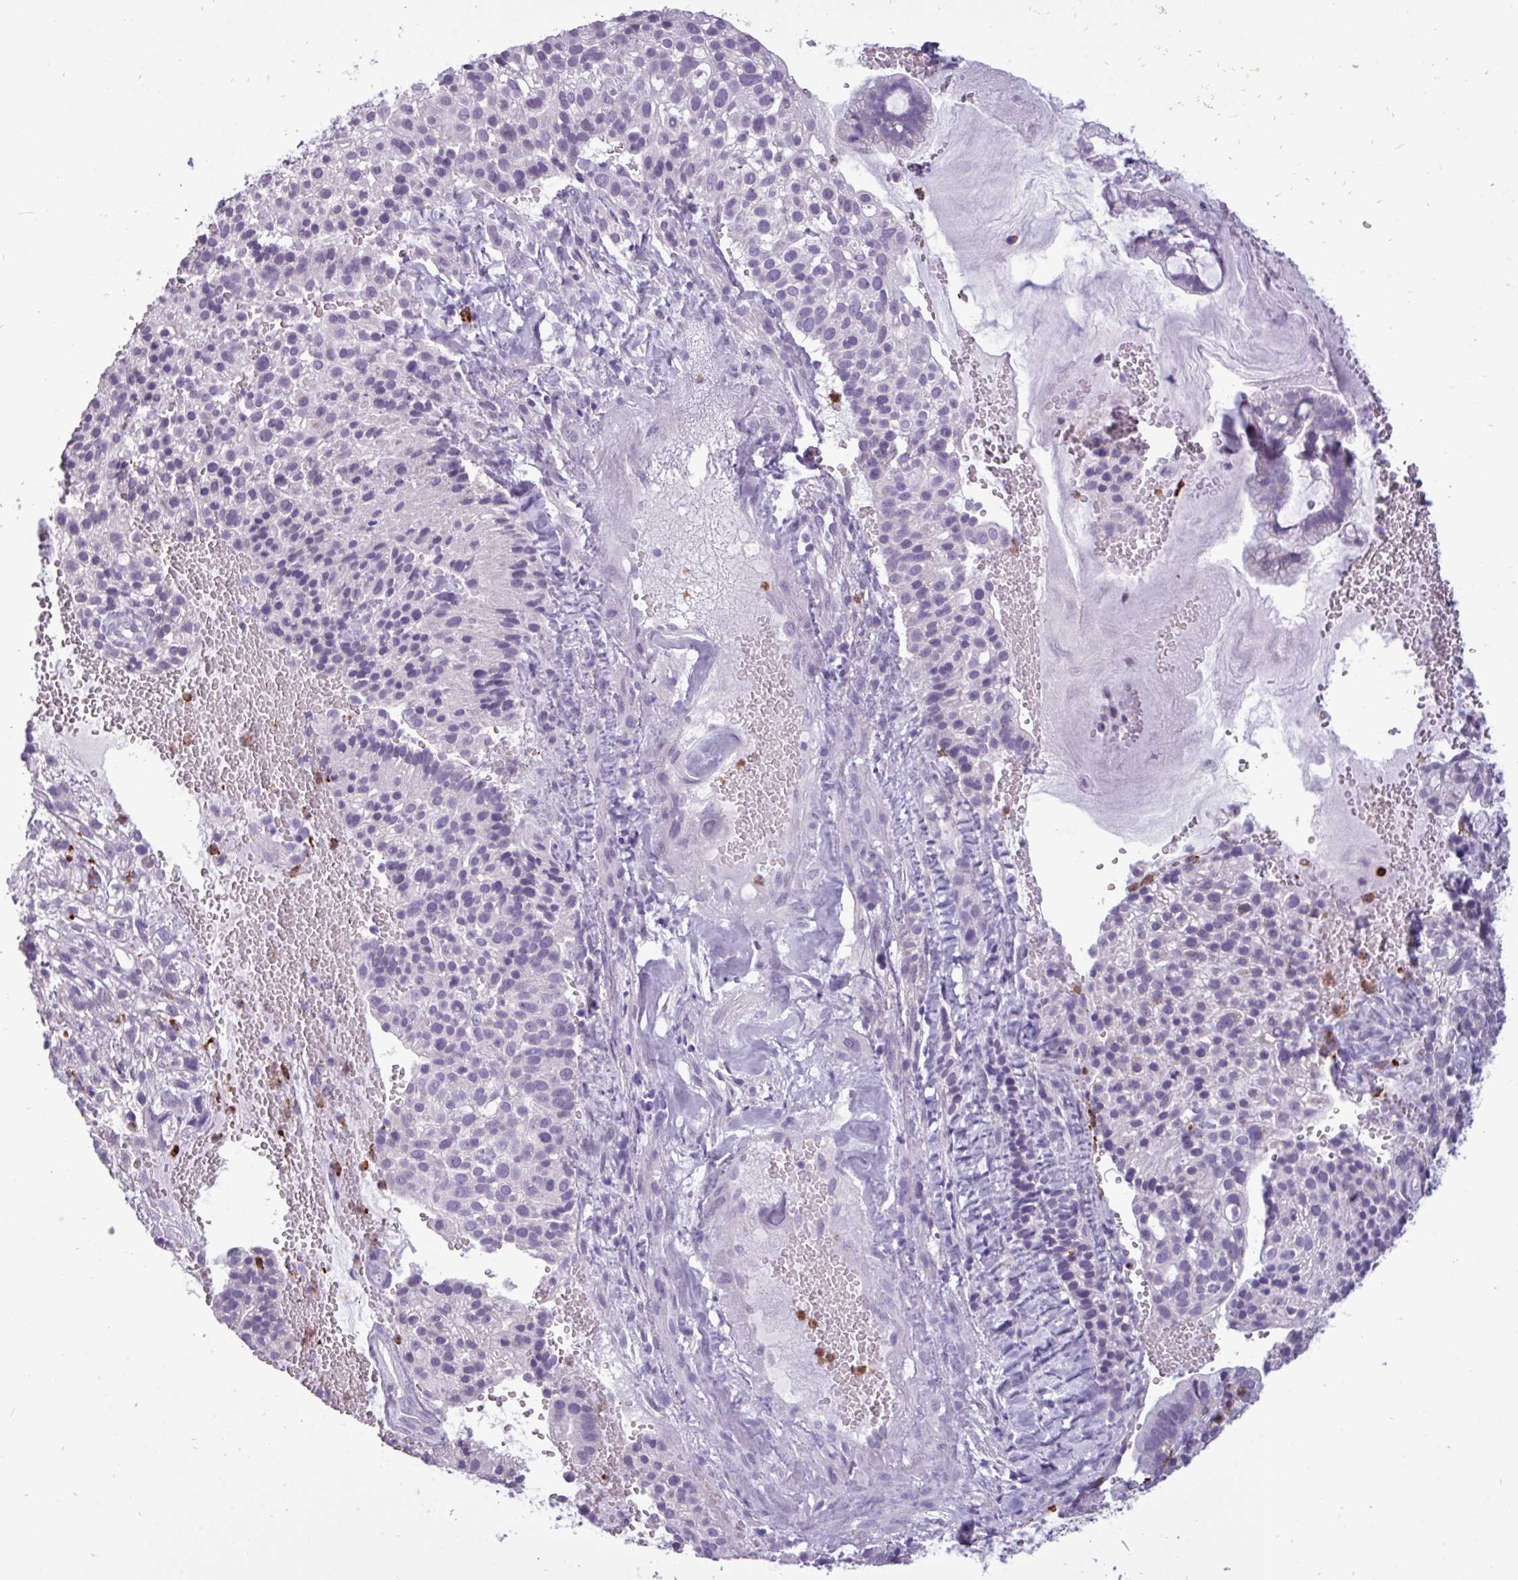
{"staining": {"intensity": "negative", "quantity": "none", "location": "none"}, "tissue": "cervical cancer", "cell_type": "Tumor cells", "image_type": "cancer", "snomed": [{"axis": "morphology", "description": "Adenocarcinoma, NOS"}, {"axis": "topography", "description": "Cervix"}], "caption": "This is an immunohistochemistry (IHC) image of human cervical cancer (adenocarcinoma). There is no expression in tumor cells.", "gene": "TRIM39", "patient": {"sex": "female", "age": 41}}